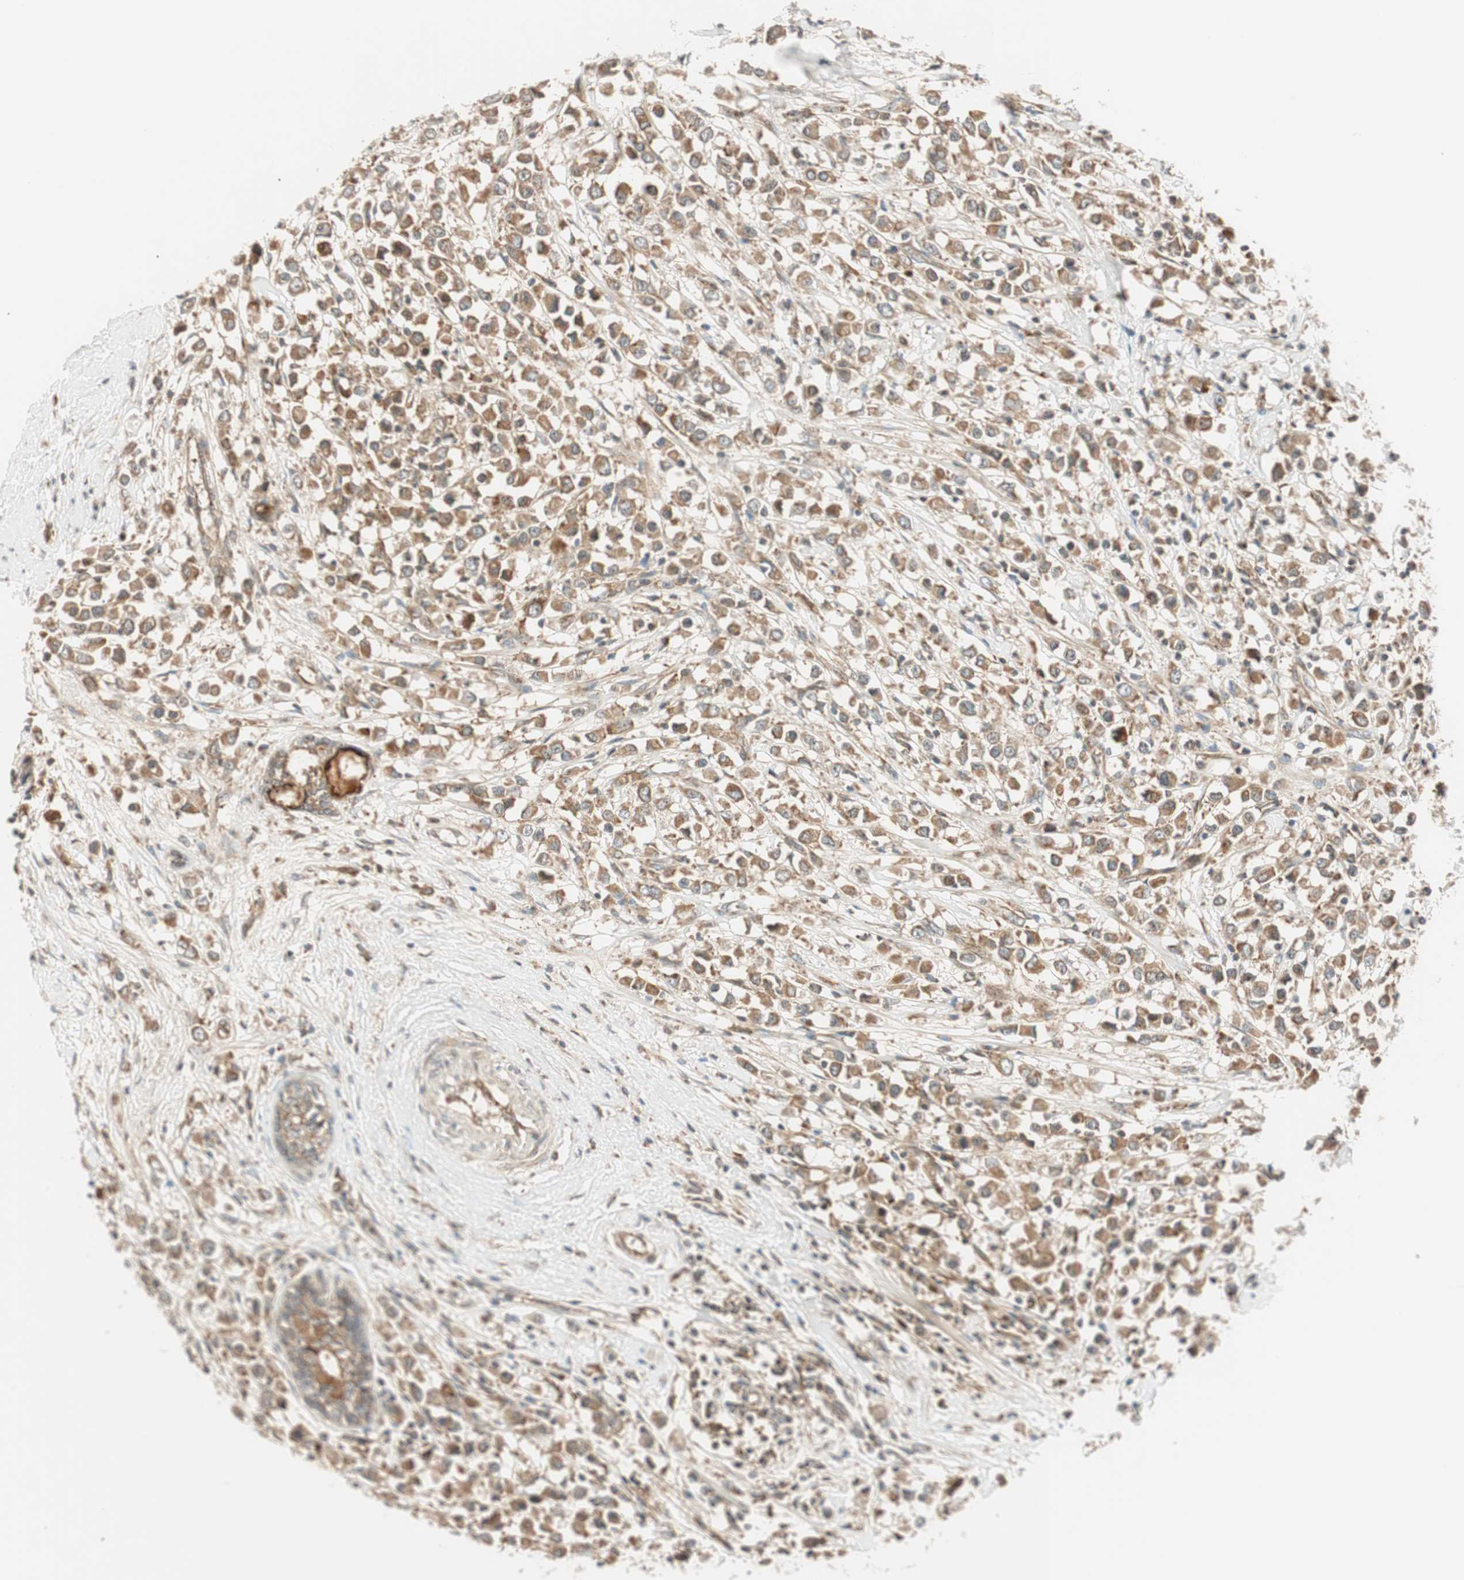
{"staining": {"intensity": "moderate", "quantity": ">75%", "location": "cytoplasmic/membranous"}, "tissue": "breast cancer", "cell_type": "Tumor cells", "image_type": "cancer", "snomed": [{"axis": "morphology", "description": "Duct carcinoma"}, {"axis": "topography", "description": "Breast"}], "caption": "This micrograph exhibits immunohistochemistry staining of breast cancer, with medium moderate cytoplasmic/membranous staining in approximately >75% of tumor cells.", "gene": "ABI1", "patient": {"sex": "female", "age": 61}}